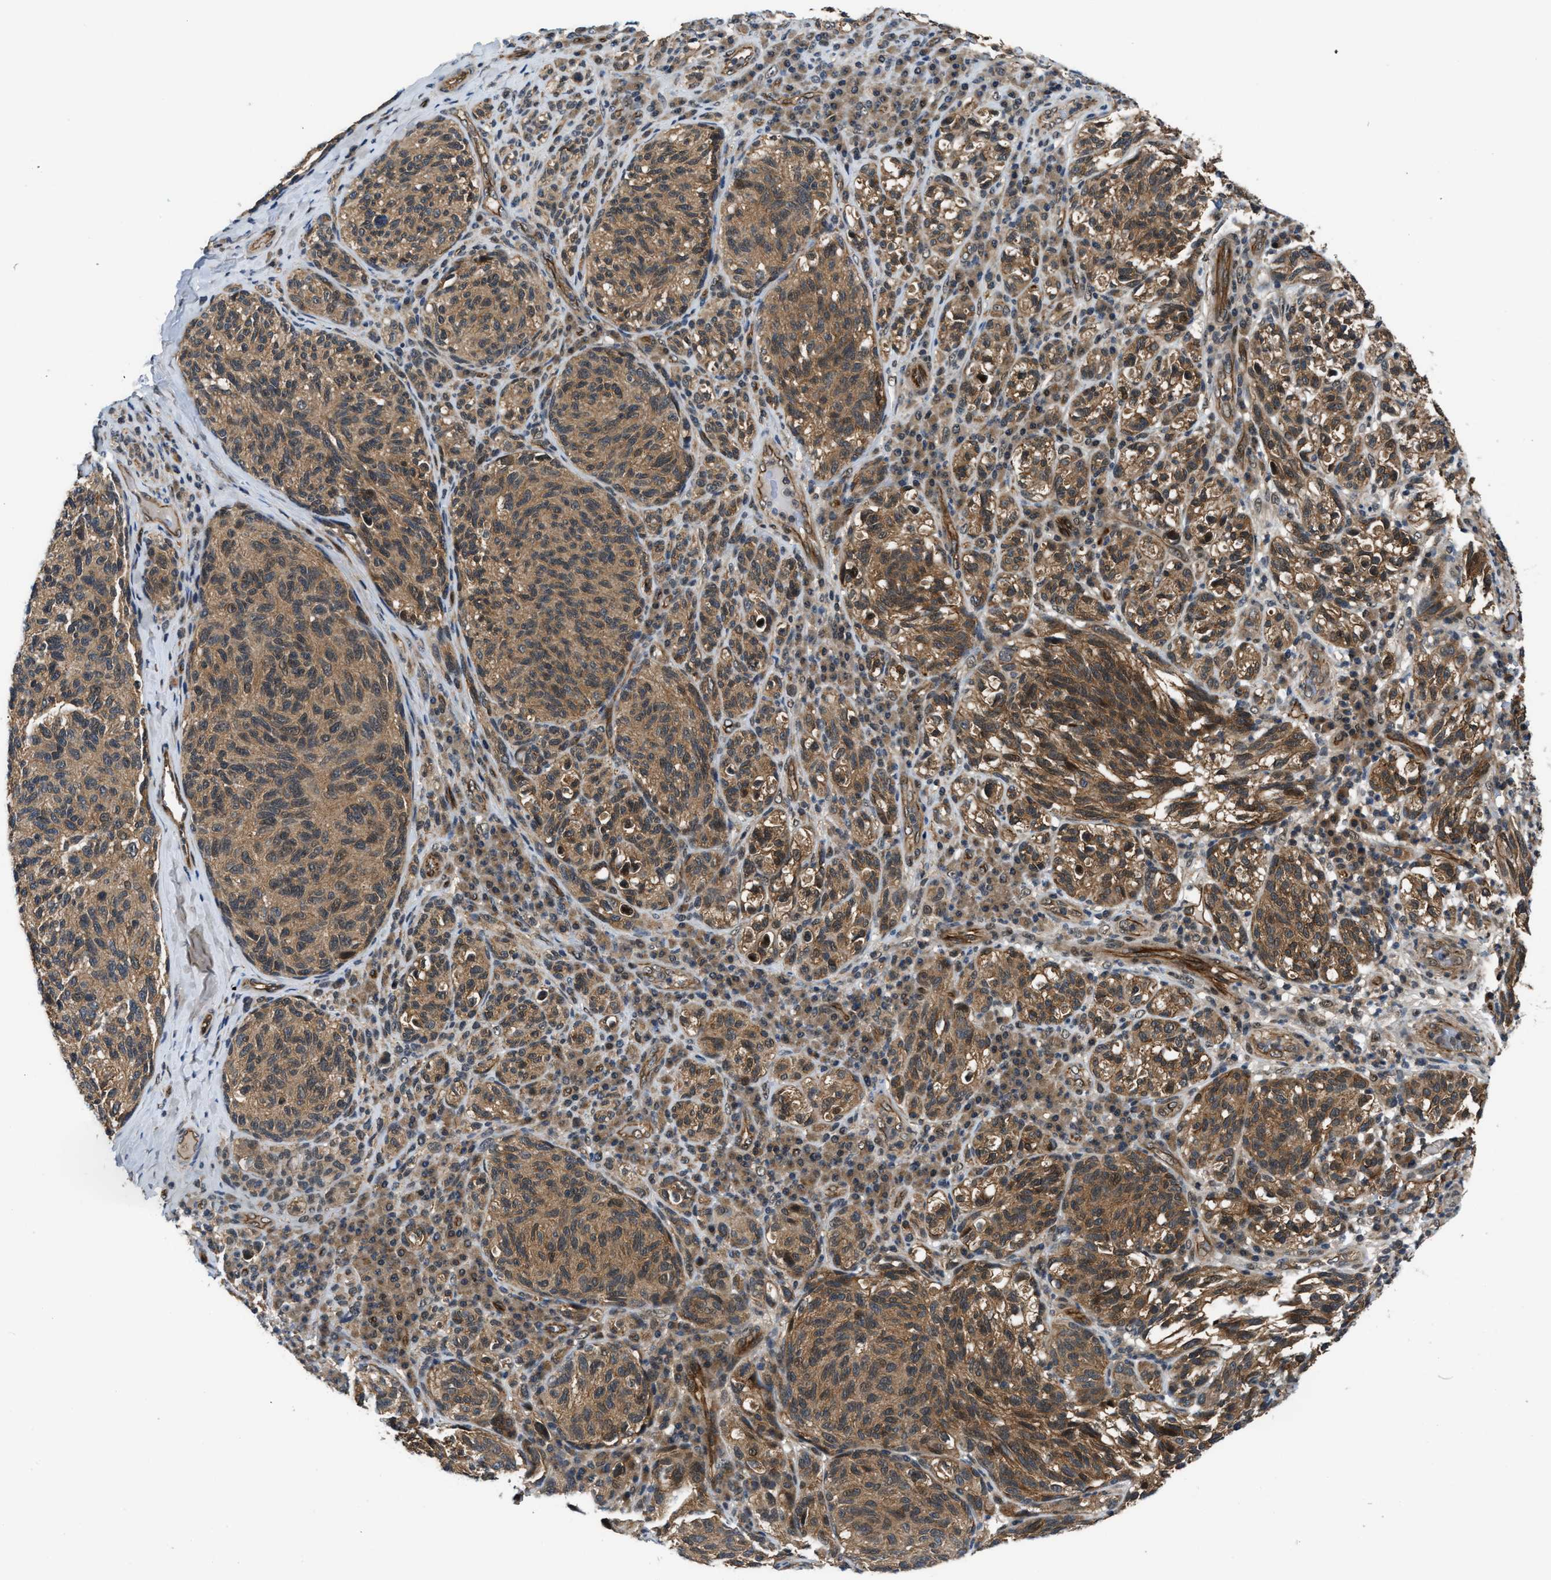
{"staining": {"intensity": "moderate", "quantity": ">75%", "location": "cytoplasmic/membranous"}, "tissue": "melanoma", "cell_type": "Tumor cells", "image_type": "cancer", "snomed": [{"axis": "morphology", "description": "Malignant melanoma, NOS"}, {"axis": "topography", "description": "Skin"}], "caption": "Brown immunohistochemical staining in malignant melanoma demonstrates moderate cytoplasmic/membranous positivity in approximately >75% of tumor cells.", "gene": "COPS2", "patient": {"sex": "female", "age": 73}}